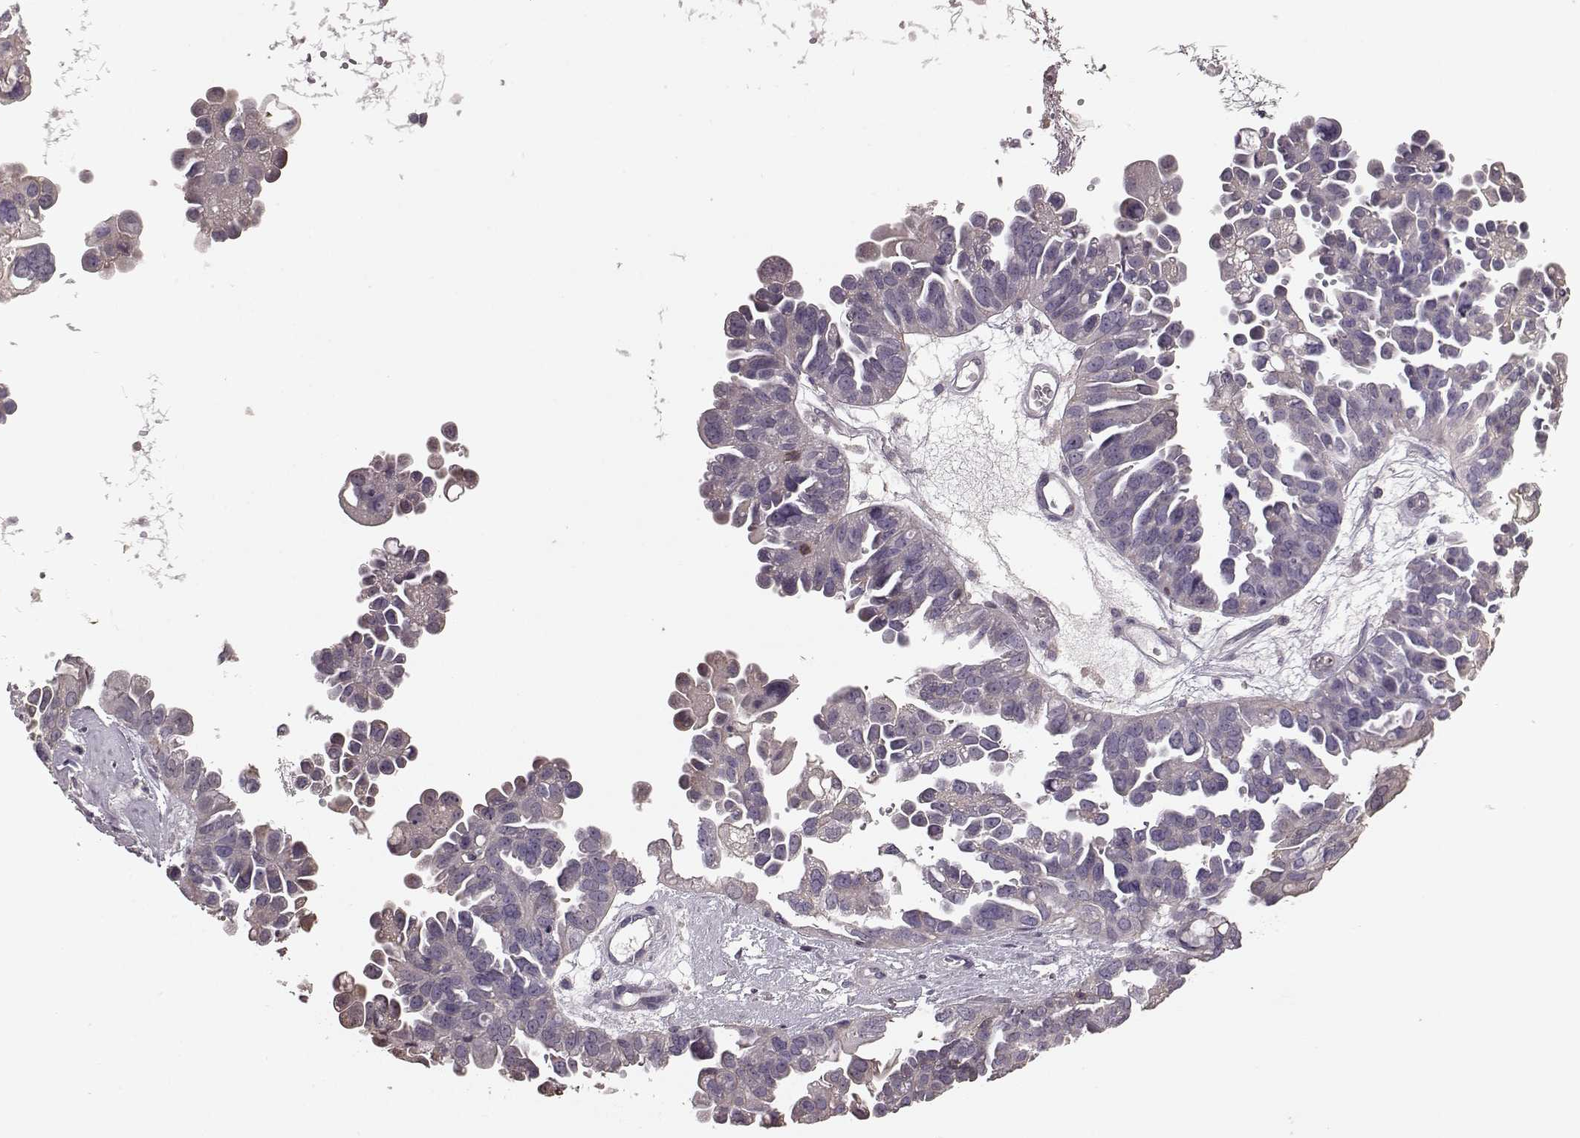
{"staining": {"intensity": "negative", "quantity": "none", "location": "none"}, "tissue": "ovarian cancer", "cell_type": "Tumor cells", "image_type": "cancer", "snomed": [{"axis": "morphology", "description": "Cystadenocarcinoma, serous, NOS"}, {"axis": "topography", "description": "Ovary"}], "caption": "An immunohistochemistry photomicrograph of ovarian cancer is shown. There is no staining in tumor cells of ovarian cancer.", "gene": "PDCD1", "patient": {"sex": "female", "age": 53}}